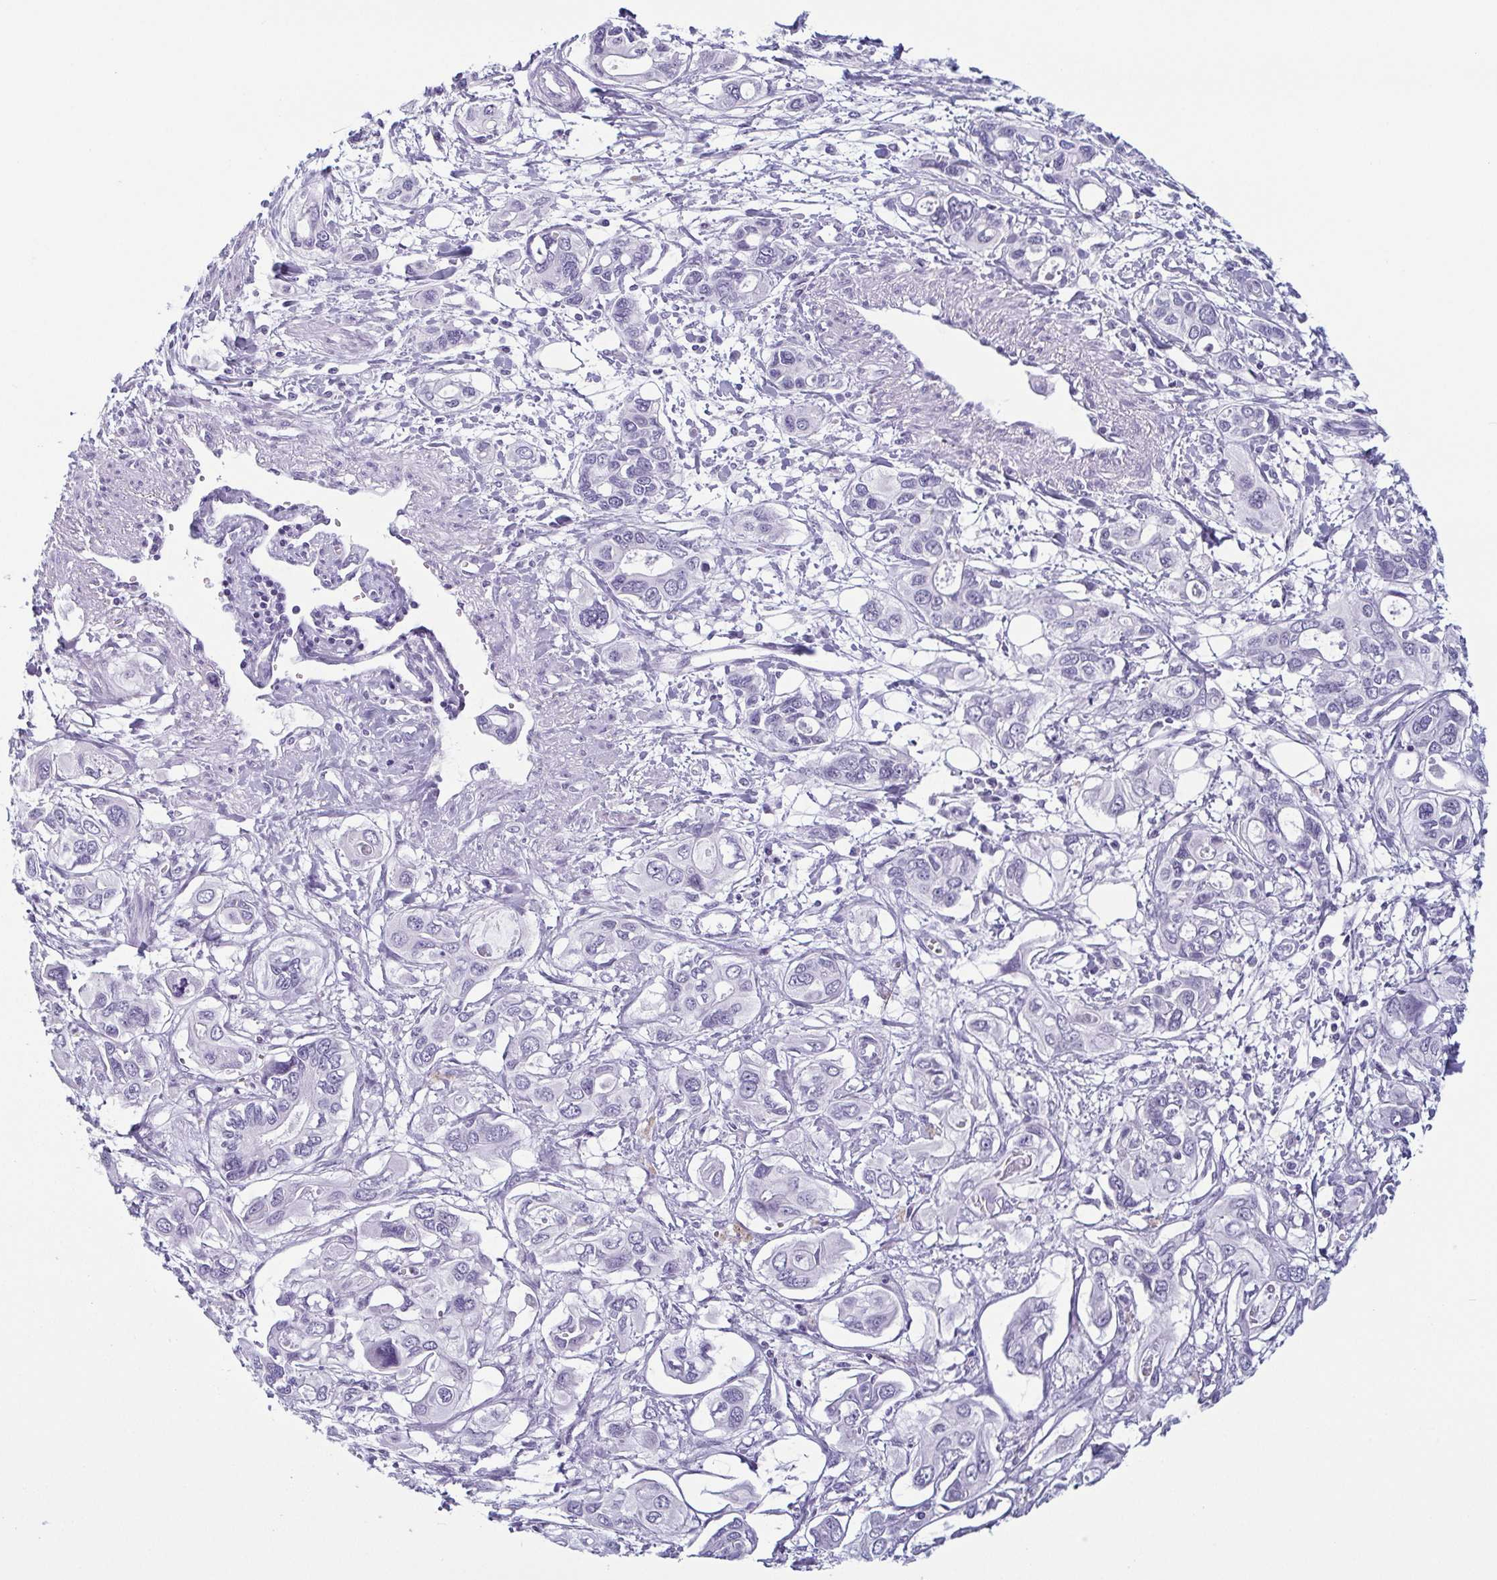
{"staining": {"intensity": "negative", "quantity": "none", "location": "none"}, "tissue": "pancreatic cancer", "cell_type": "Tumor cells", "image_type": "cancer", "snomed": [{"axis": "morphology", "description": "Adenocarcinoma, NOS"}, {"axis": "topography", "description": "Pancreas"}], "caption": "Tumor cells are negative for brown protein staining in adenocarcinoma (pancreatic).", "gene": "KRT78", "patient": {"sex": "male", "age": 60}}